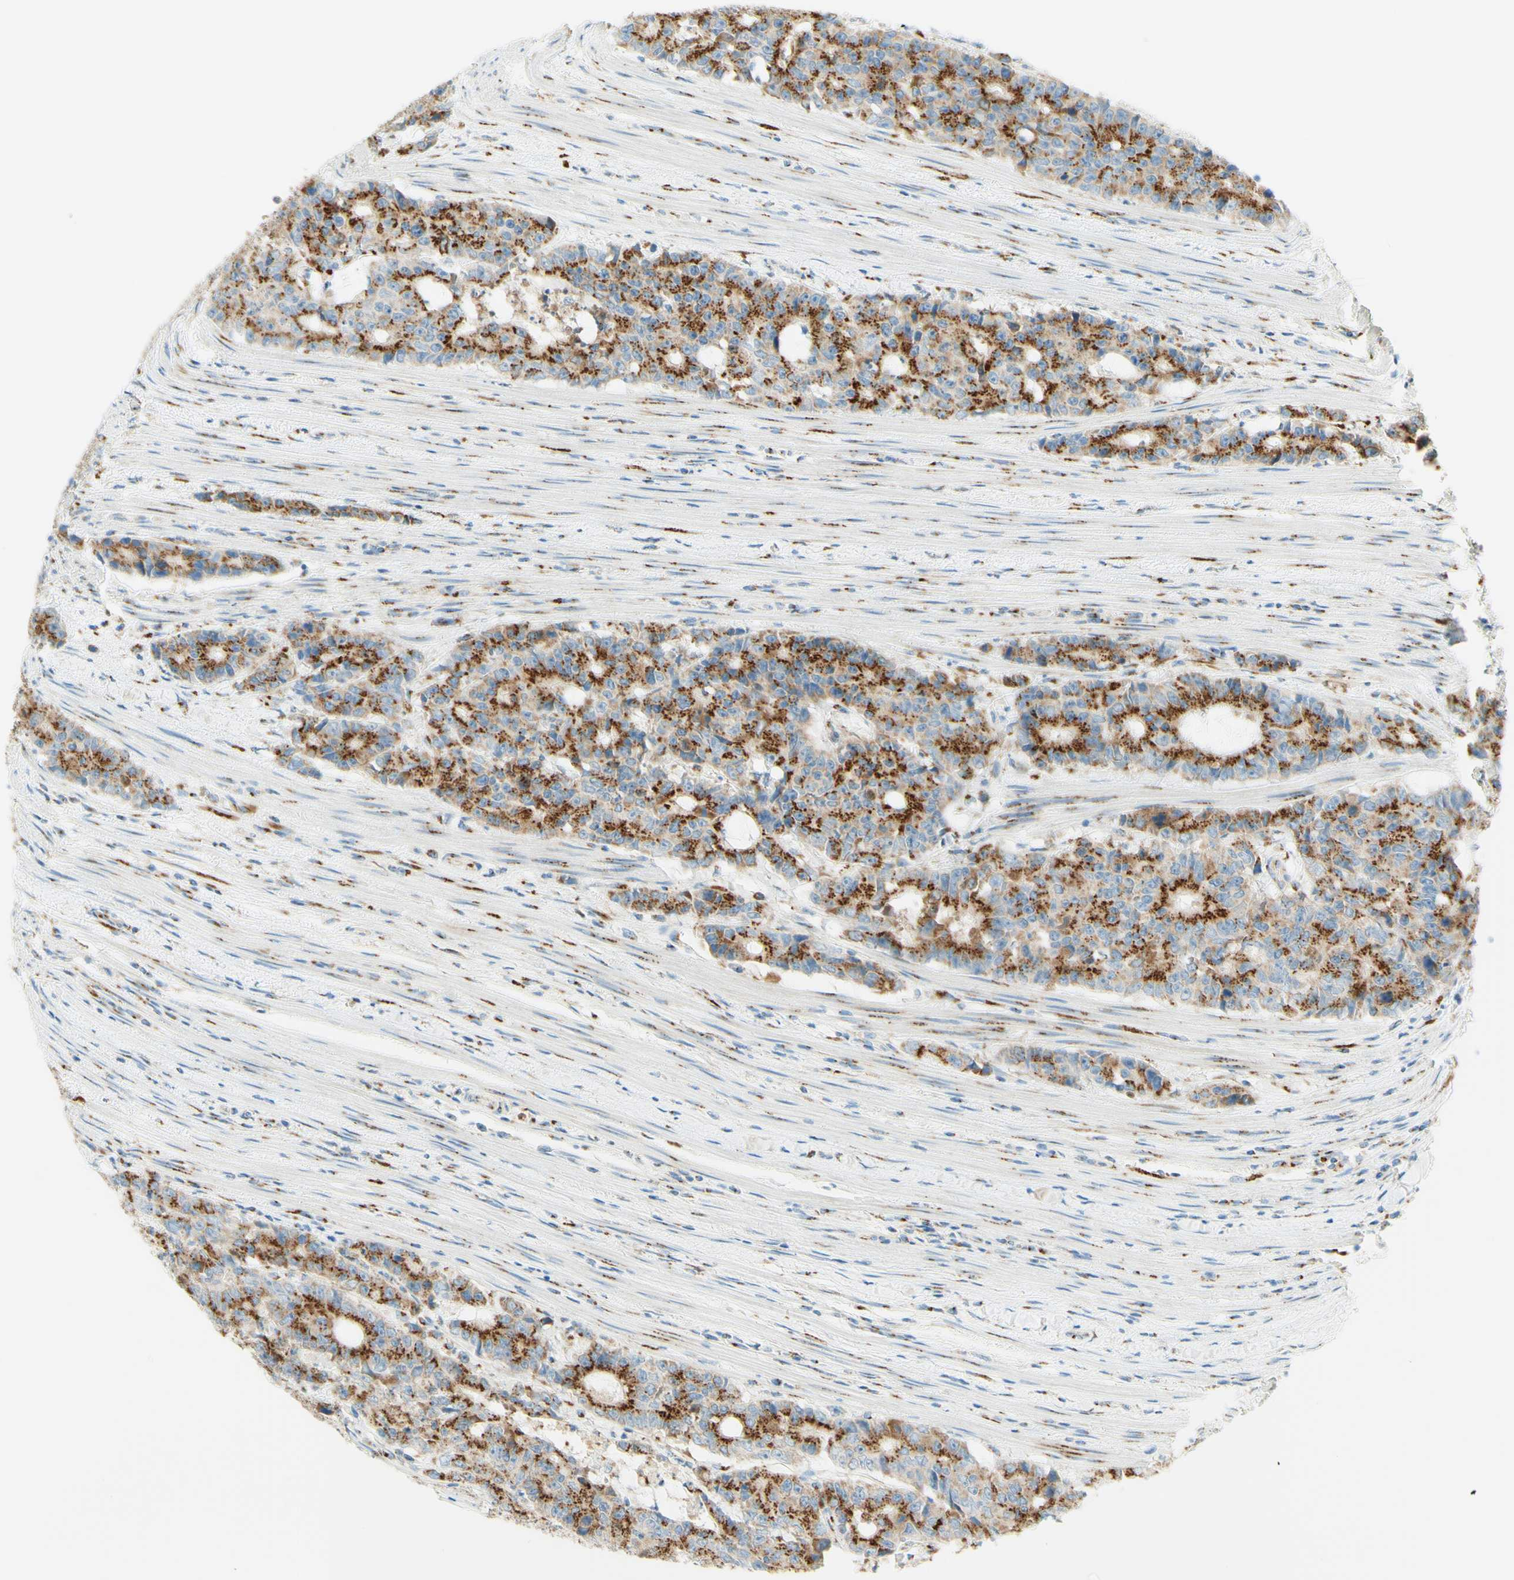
{"staining": {"intensity": "strong", "quantity": ">75%", "location": "cytoplasmic/membranous"}, "tissue": "colorectal cancer", "cell_type": "Tumor cells", "image_type": "cancer", "snomed": [{"axis": "morphology", "description": "Adenocarcinoma, NOS"}, {"axis": "topography", "description": "Colon"}], "caption": "Immunohistochemical staining of human colorectal cancer exhibits strong cytoplasmic/membranous protein expression in about >75% of tumor cells.", "gene": "GOLGB1", "patient": {"sex": "female", "age": 86}}